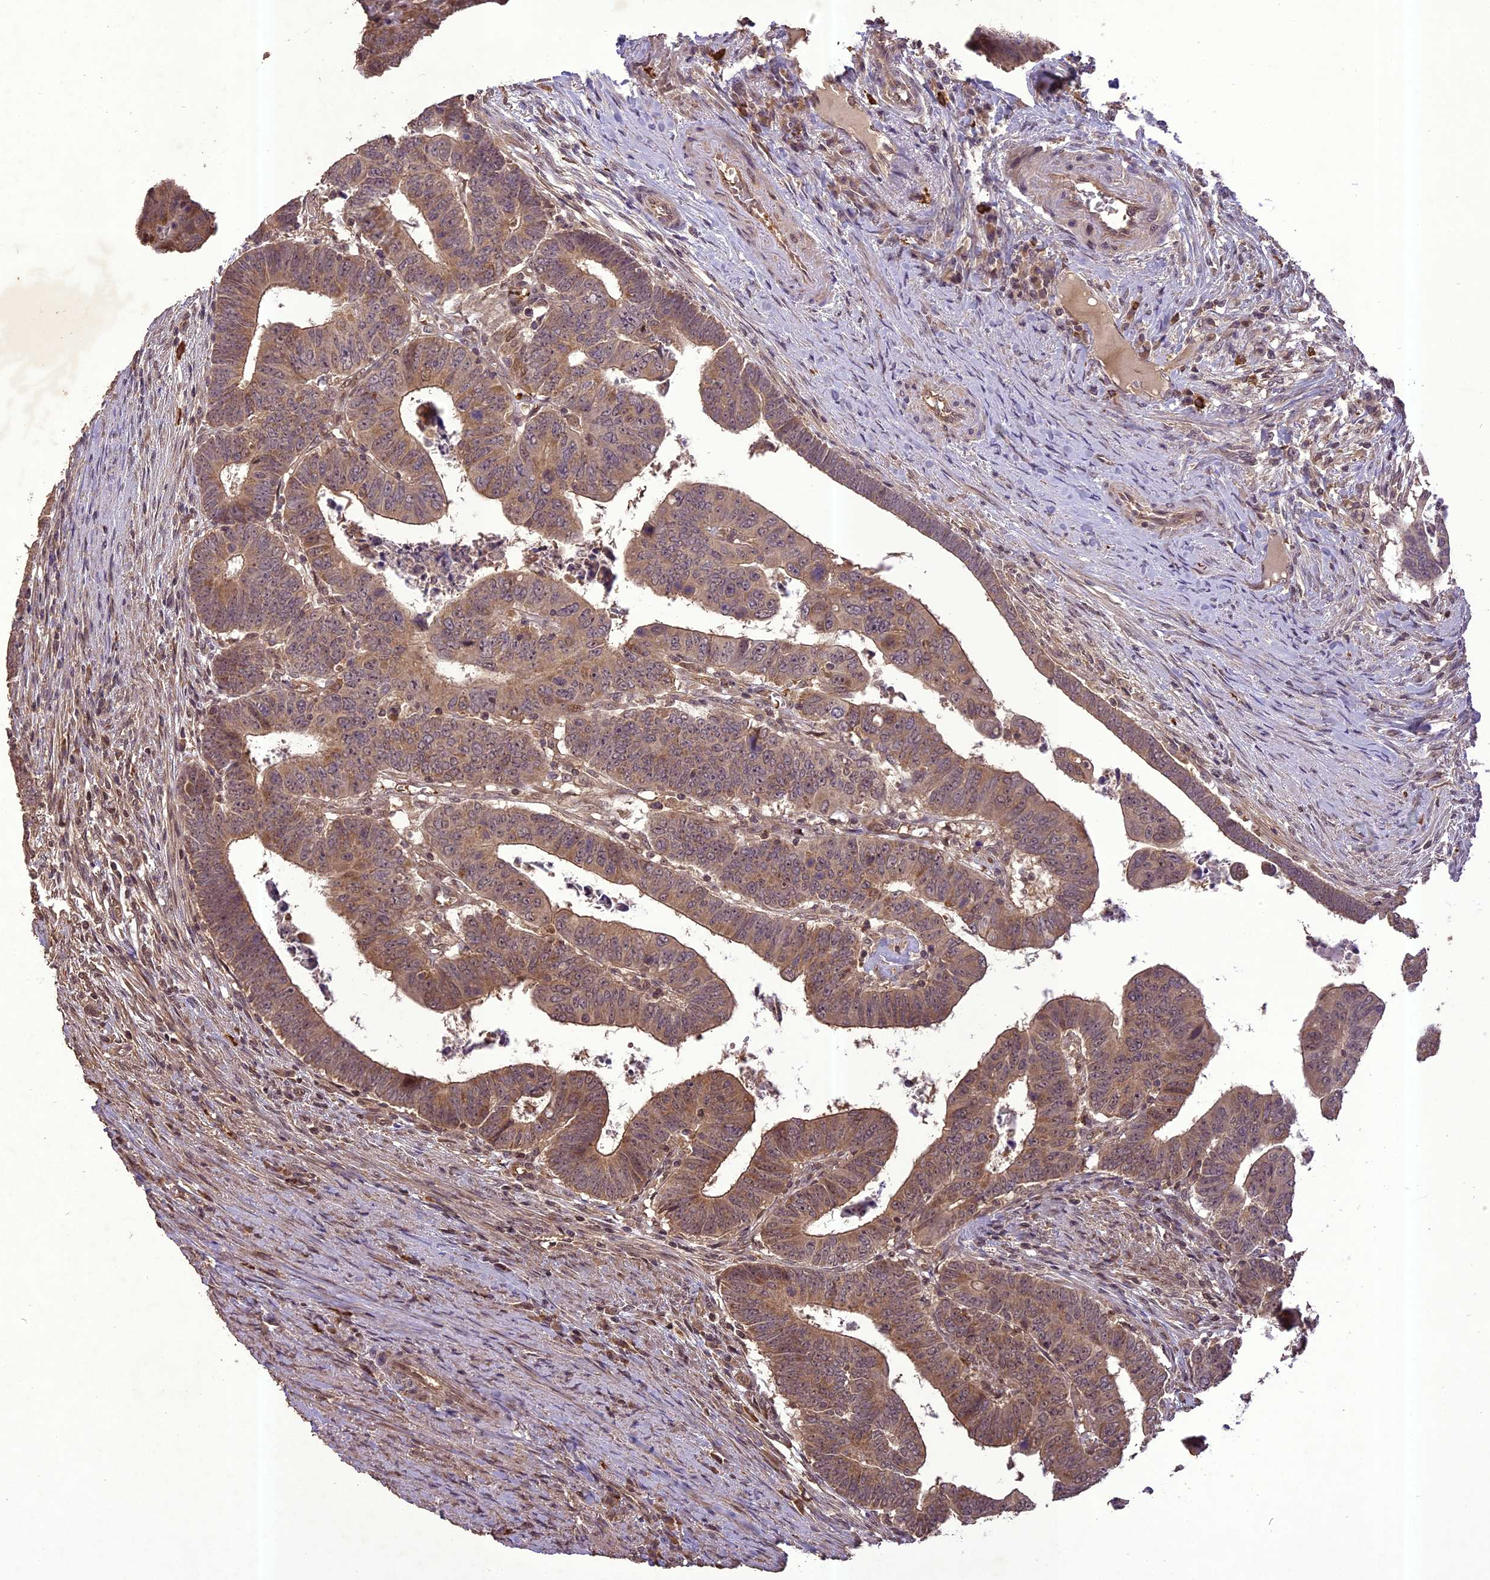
{"staining": {"intensity": "moderate", "quantity": "25%-75%", "location": "cytoplasmic/membranous"}, "tissue": "colorectal cancer", "cell_type": "Tumor cells", "image_type": "cancer", "snomed": [{"axis": "morphology", "description": "Normal tissue, NOS"}, {"axis": "morphology", "description": "Adenocarcinoma, NOS"}, {"axis": "topography", "description": "Rectum"}], "caption": "Immunohistochemical staining of colorectal adenocarcinoma displays medium levels of moderate cytoplasmic/membranous protein expression in about 25%-75% of tumor cells. The protein of interest is stained brown, and the nuclei are stained in blue (DAB IHC with brightfield microscopy, high magnification).", "gene": "TIGD7", "patient": {"sex": "female", "age": 65}}